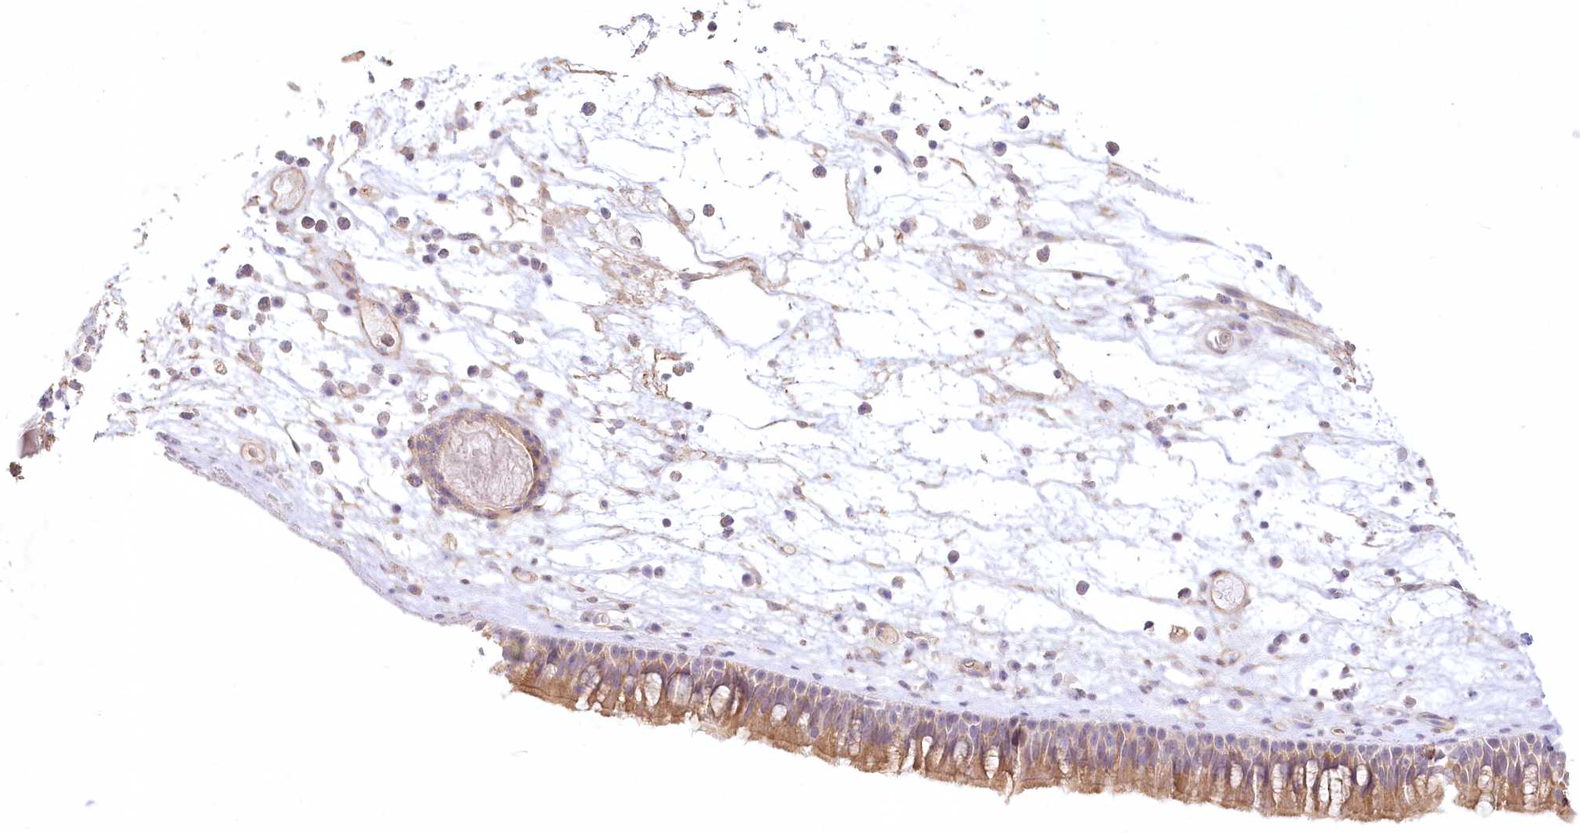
{"staining": {"intensity": "moderate", "quantity": "25%-75%", "location": "cytoplasmic/membranous"}, "tissue": "nasopharynx", "cell_type": "Respiratory epithelial cells", "image_type": "normal", "snomed": [{"axis": "morphology", "description": "Normal tissue, NOS"}, {"axis": "morphology", "description": "Inflammation, NOS"}, {"axis": "morphology", "description": "Malignant melanoma, Metastatic site"}, {"axis": "topography", "description": "Nasopharynx"}], "caption": "Brown immunohistochemical staining in unremarkable human nasopharynx exhibits moderate cytoplasmic/membranous positivity in approximately 25%-75% of respiratory epithelial cells.", "gene": "INPP4B", "patient": {"sex": "male", "age": 70}}